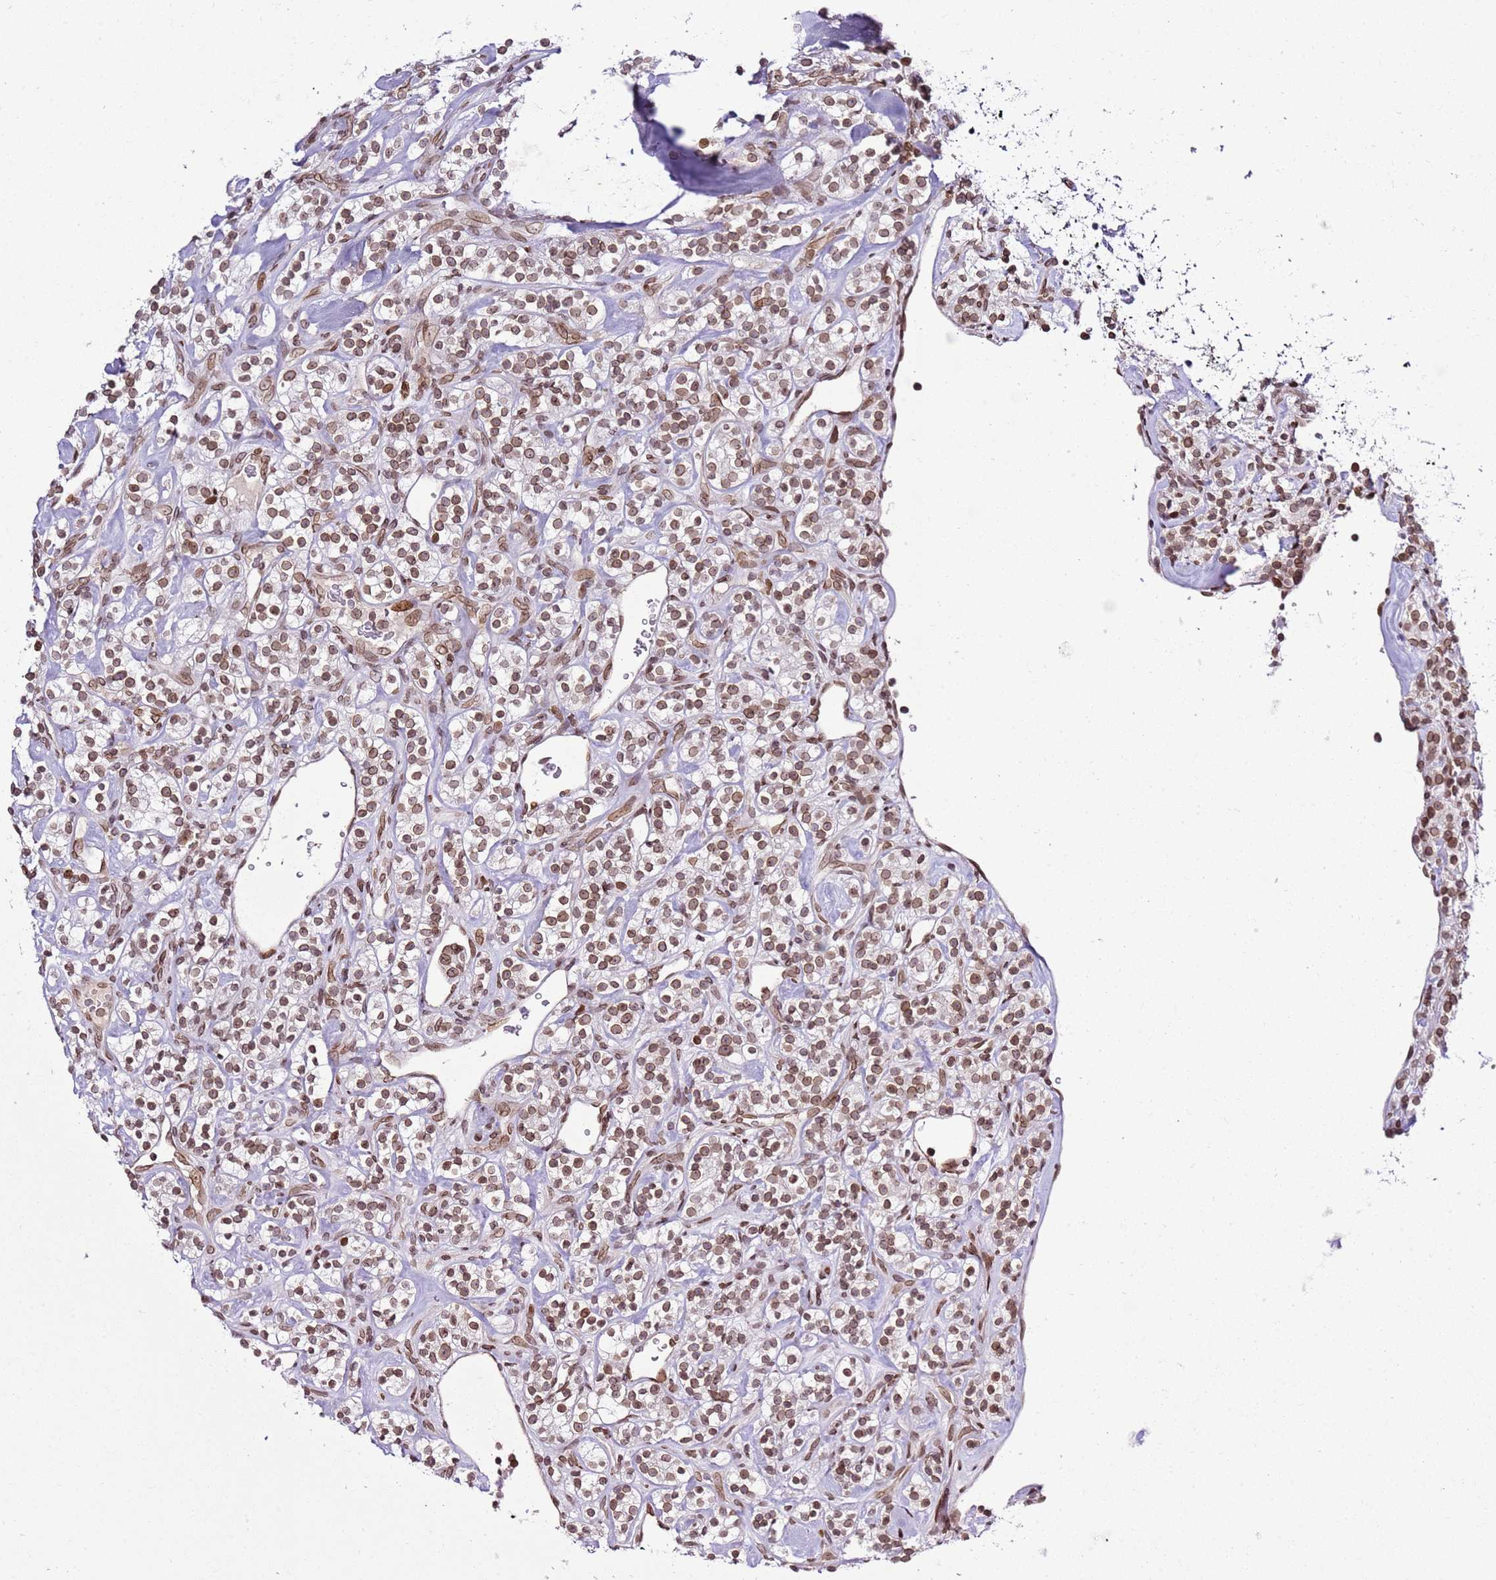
{"staining": {"intensity": "moderate", "quantity": ">75%", "location": "nuclear"}, "tissue": "renal cancer", "cell_type": "Tumor cells", "image_type": "cancer", "snomed": [{"axis": "morphology", "description": "Adenocarcinoma, NOS"}, {"axis": "topography", "description": "Kidney"}], "caption": "Adenocarcinoma (renal) stained with DAB (3,3'-diaminobenzidine) IHC exhibits medium levels of moderate nuclear positivity in about >75% of tumor cells. The protein of interest is stained brown, and the nuclei are stained in blue (DAB IHC with brightfield microscopy, high magnification).", "gene": "POU6F1", "patient": {"sex": "male", "age": 77}}